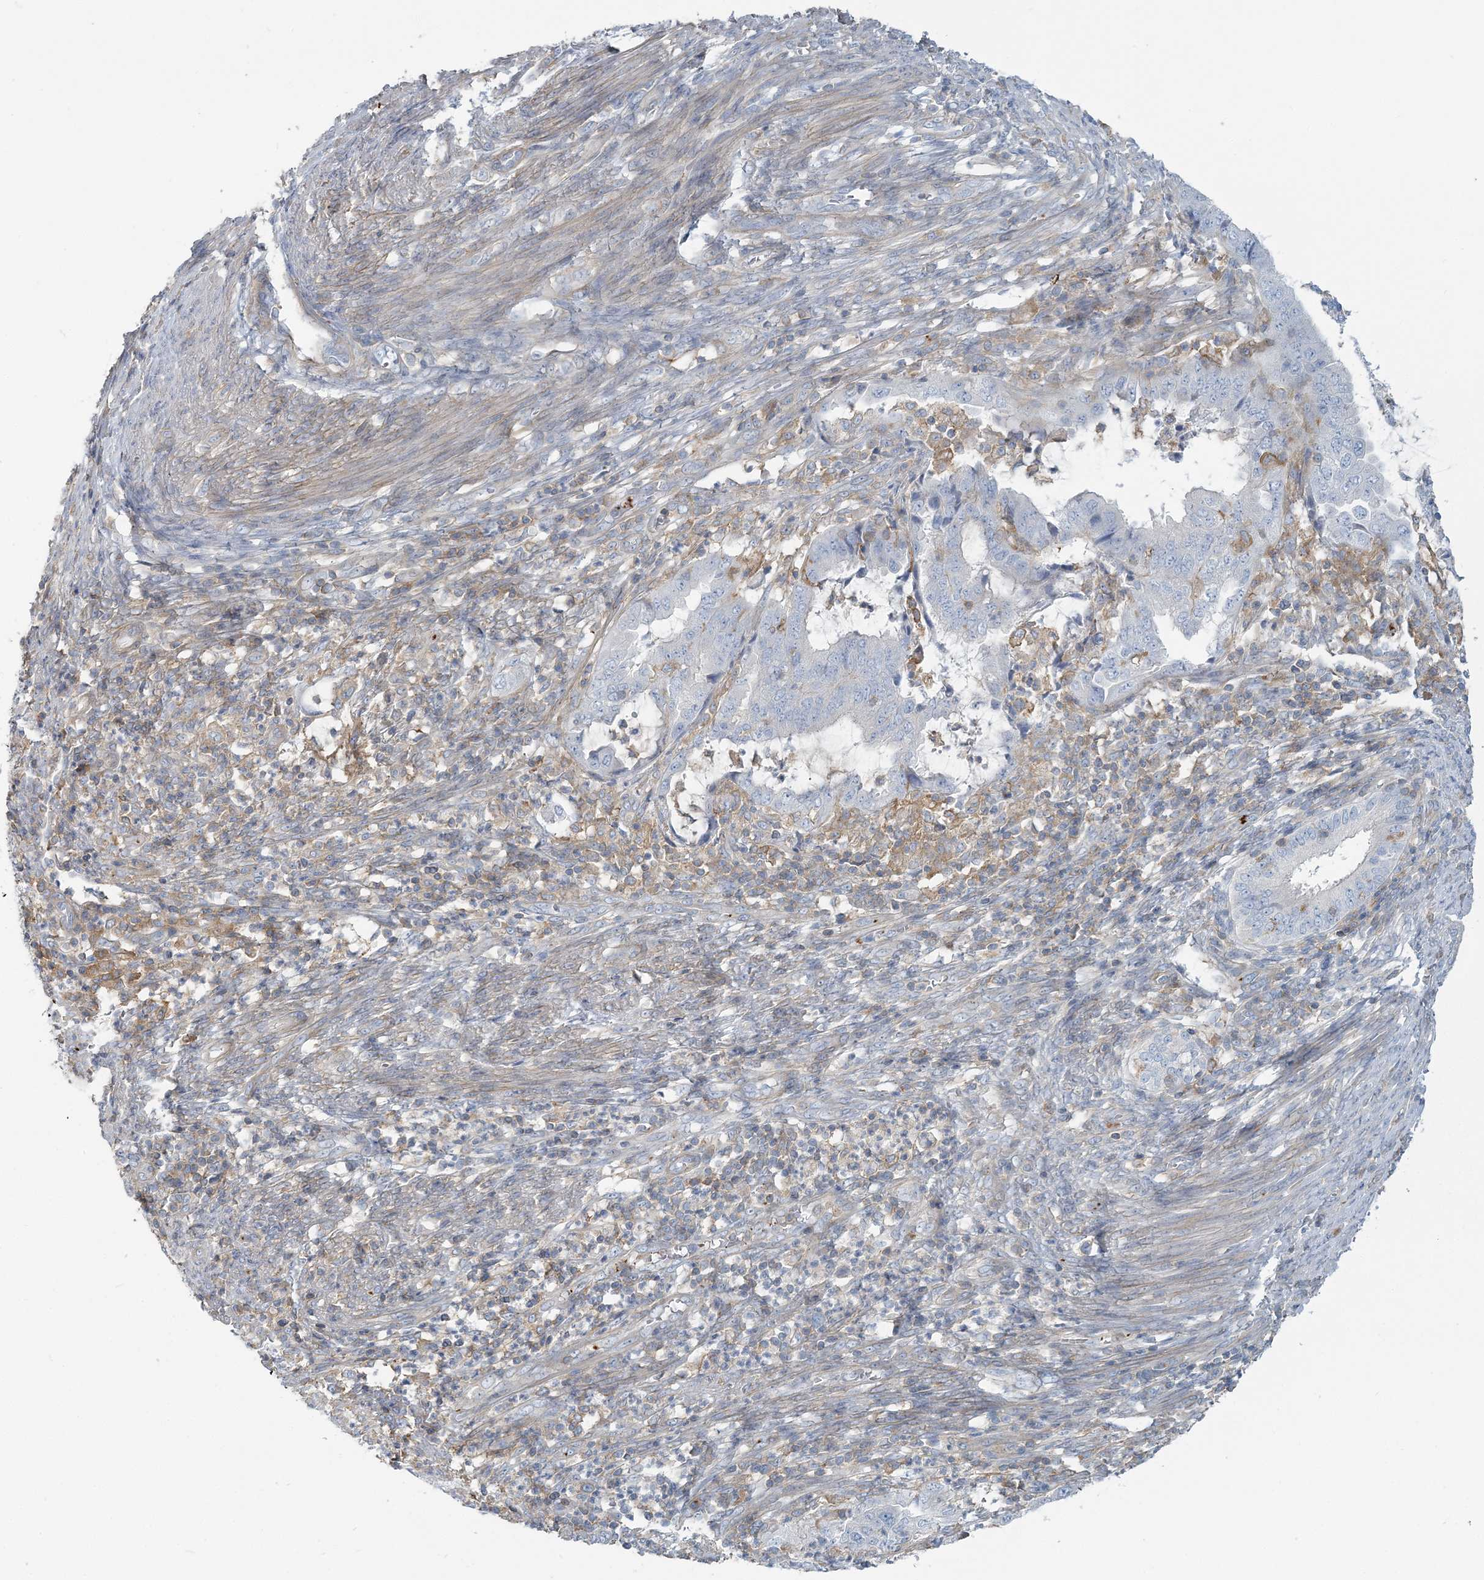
{"staining": {"intensity": "negative", "quantity": "none", "location": "none"}, "tissue": "endometrial cancer", "cell_type": "Tumor cells", "image_type": "cancer", "snomed": [{"axis": "morphology", "description": "Adenocarcinoma, NOS"}, {"axis": "topography", "description": "Endometrium"}], "caption": "Immunohistochemical staining of human adenocarcinoma (endometrial) exhibits no significant staining in tumor cells.", "gene": "CUEDC2", "patient": {"sex": "female", "age": 51}}